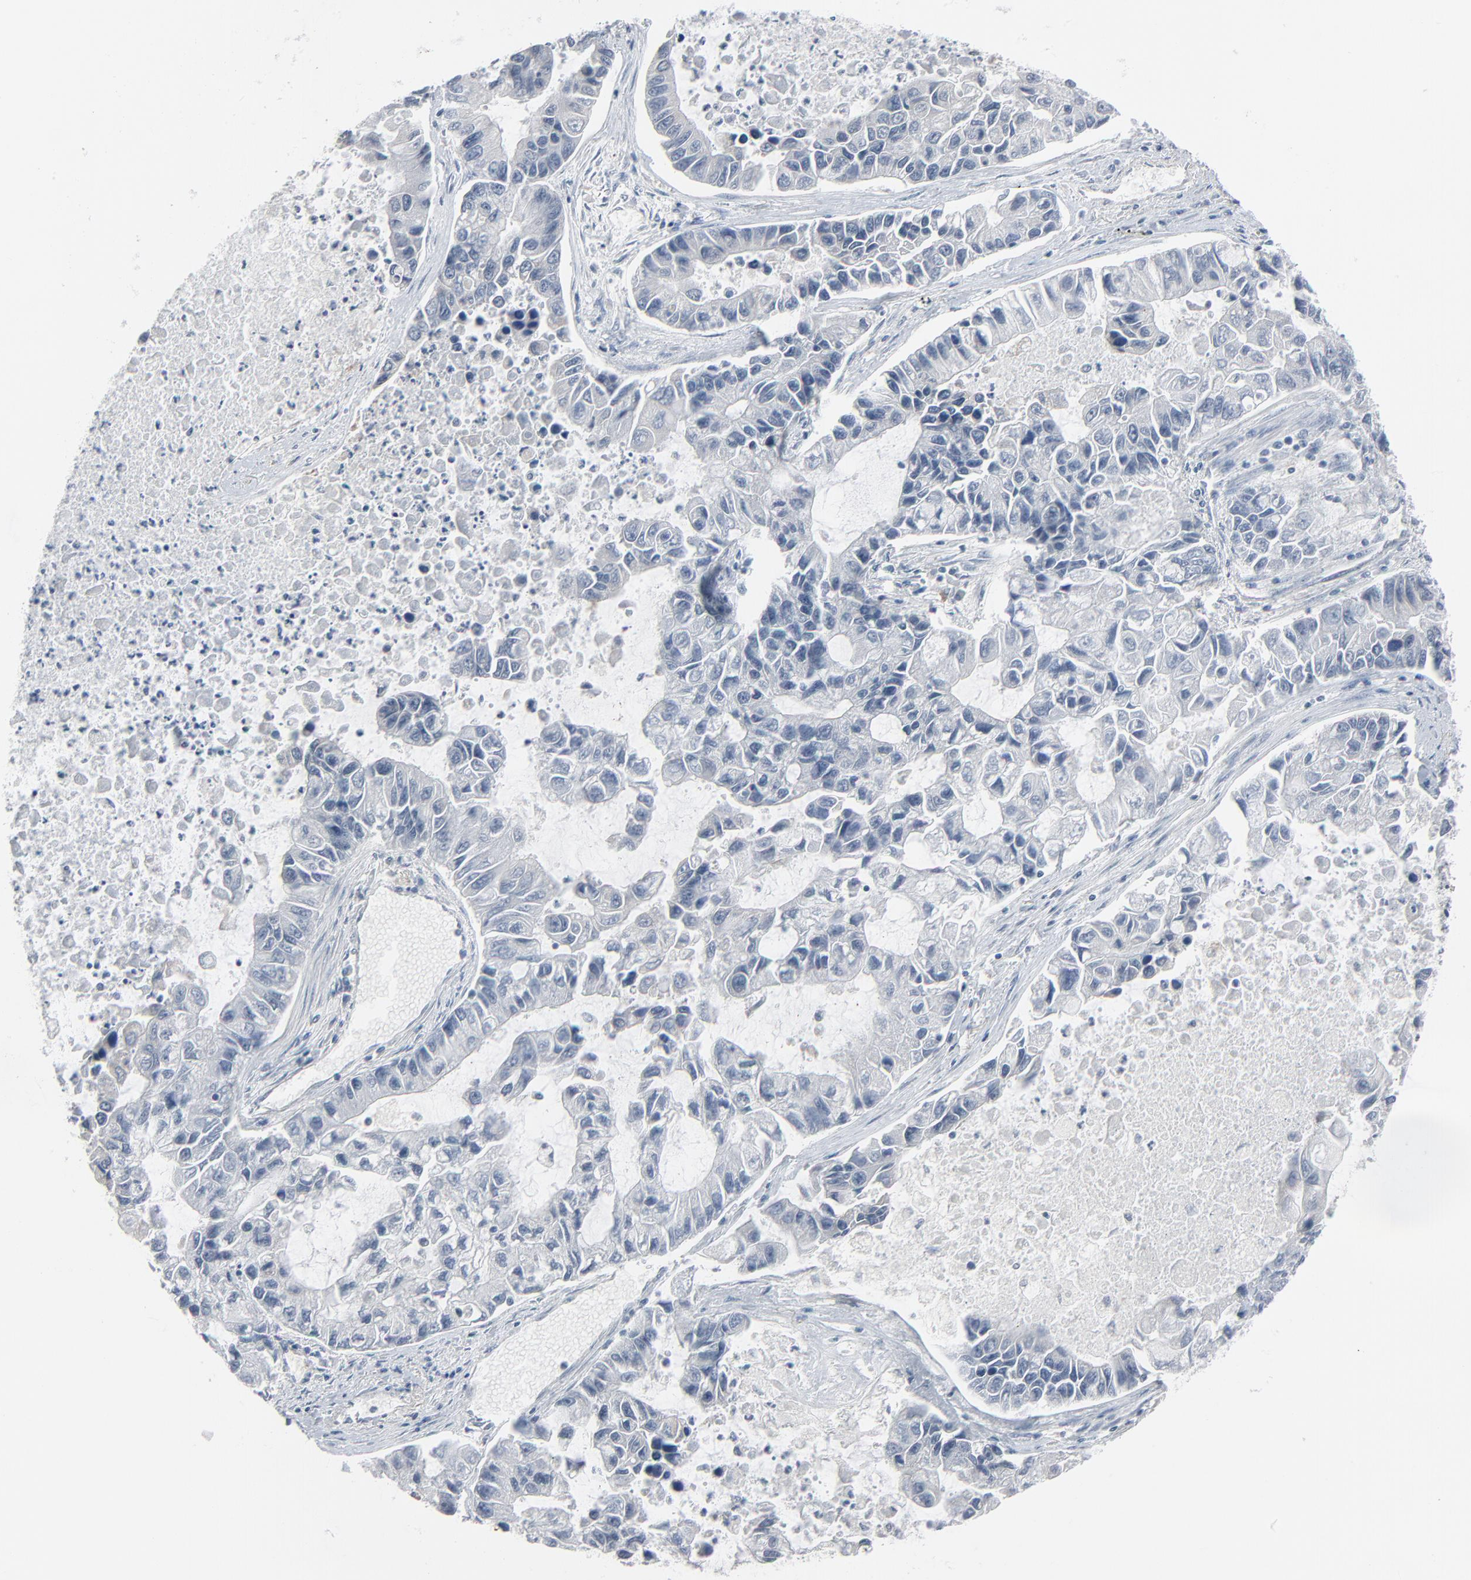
{"staining": {"intensity": "negative", "quantity": "none", "location": "none"}, "tissue": "lung cancer", "cell_type": "Tumor cells", "image_type": "cancer", "snomed": [{"axis": "morphology", "description": "Adenocarcinoma, NOS"}, {"axis": "topography", "description": "Lung"}], "caption": "There is no significant staining in tumor cells of lung adenocarcinoma. The staining was performed using DAB to visualize the protein expression in brown, while the nuclei were stained in blue with hematoxylin (Magnification: 20x).", "gene": "SAGE1", "patient": {"sex": "female", "age": 51}}